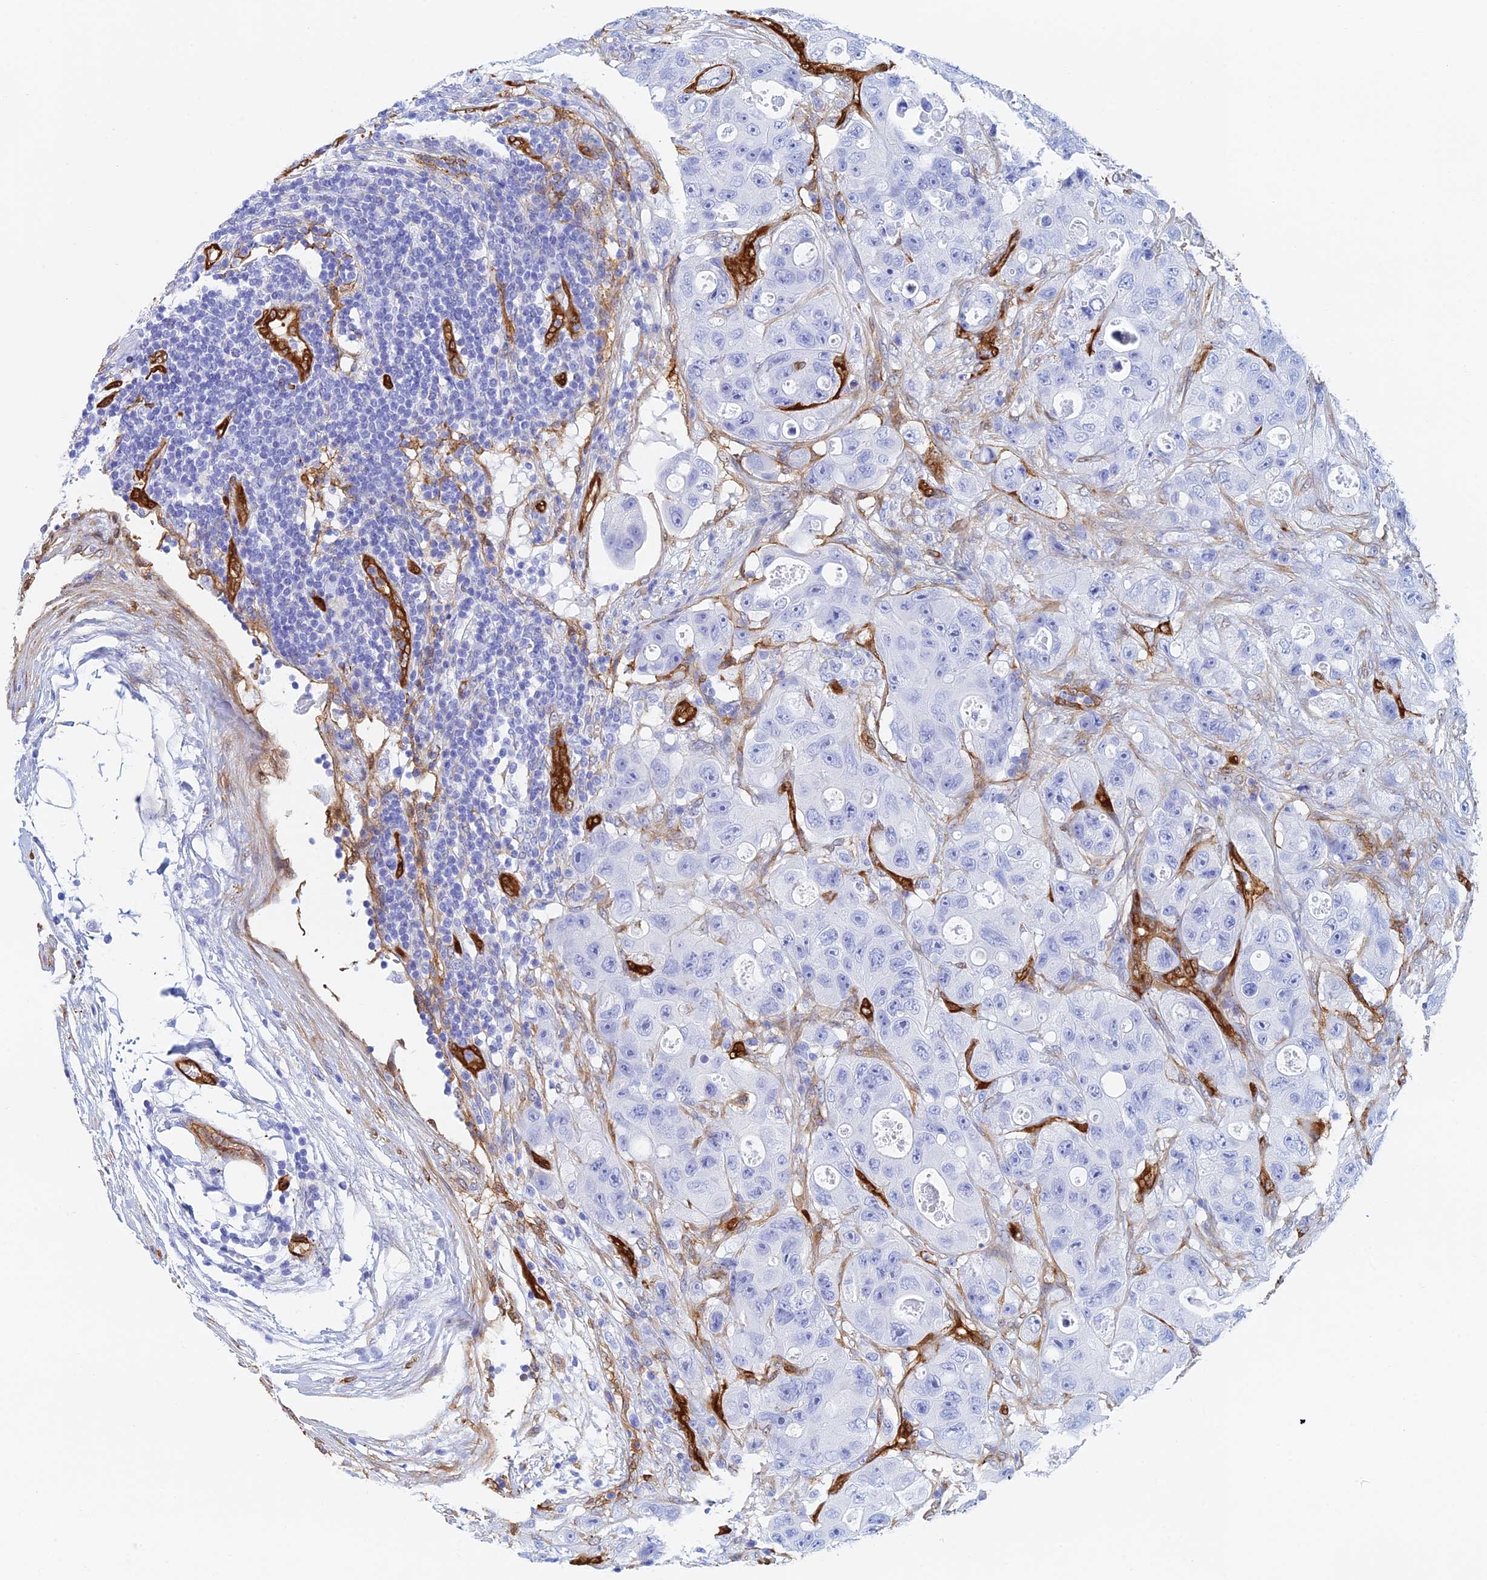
{"staining": {"intensity": "negative", "quantity": "none", "location": "none"}, "tissue": "colorectal cancer", "cell_type": "Tumor cells", "image_type": "cancer", "snomed": [{"axis": "morphology", "description": "Adenocarcinoma, NOS"}, {"axis": "topography", "description": "Colon"}], "caption": "Immunohistochemical staining of colorectal adenocarcinoma reveals no significant positivity in tumor cells. Brightfield microscopy of immunohistochemistry (IHC) stained with DAB (3,3'-diaminobenzidine) (brown) and hematoxylin (blue), captured at high magnification.", "gene": "CRIP2", "patient": {"sex": "female", "age": 46}}